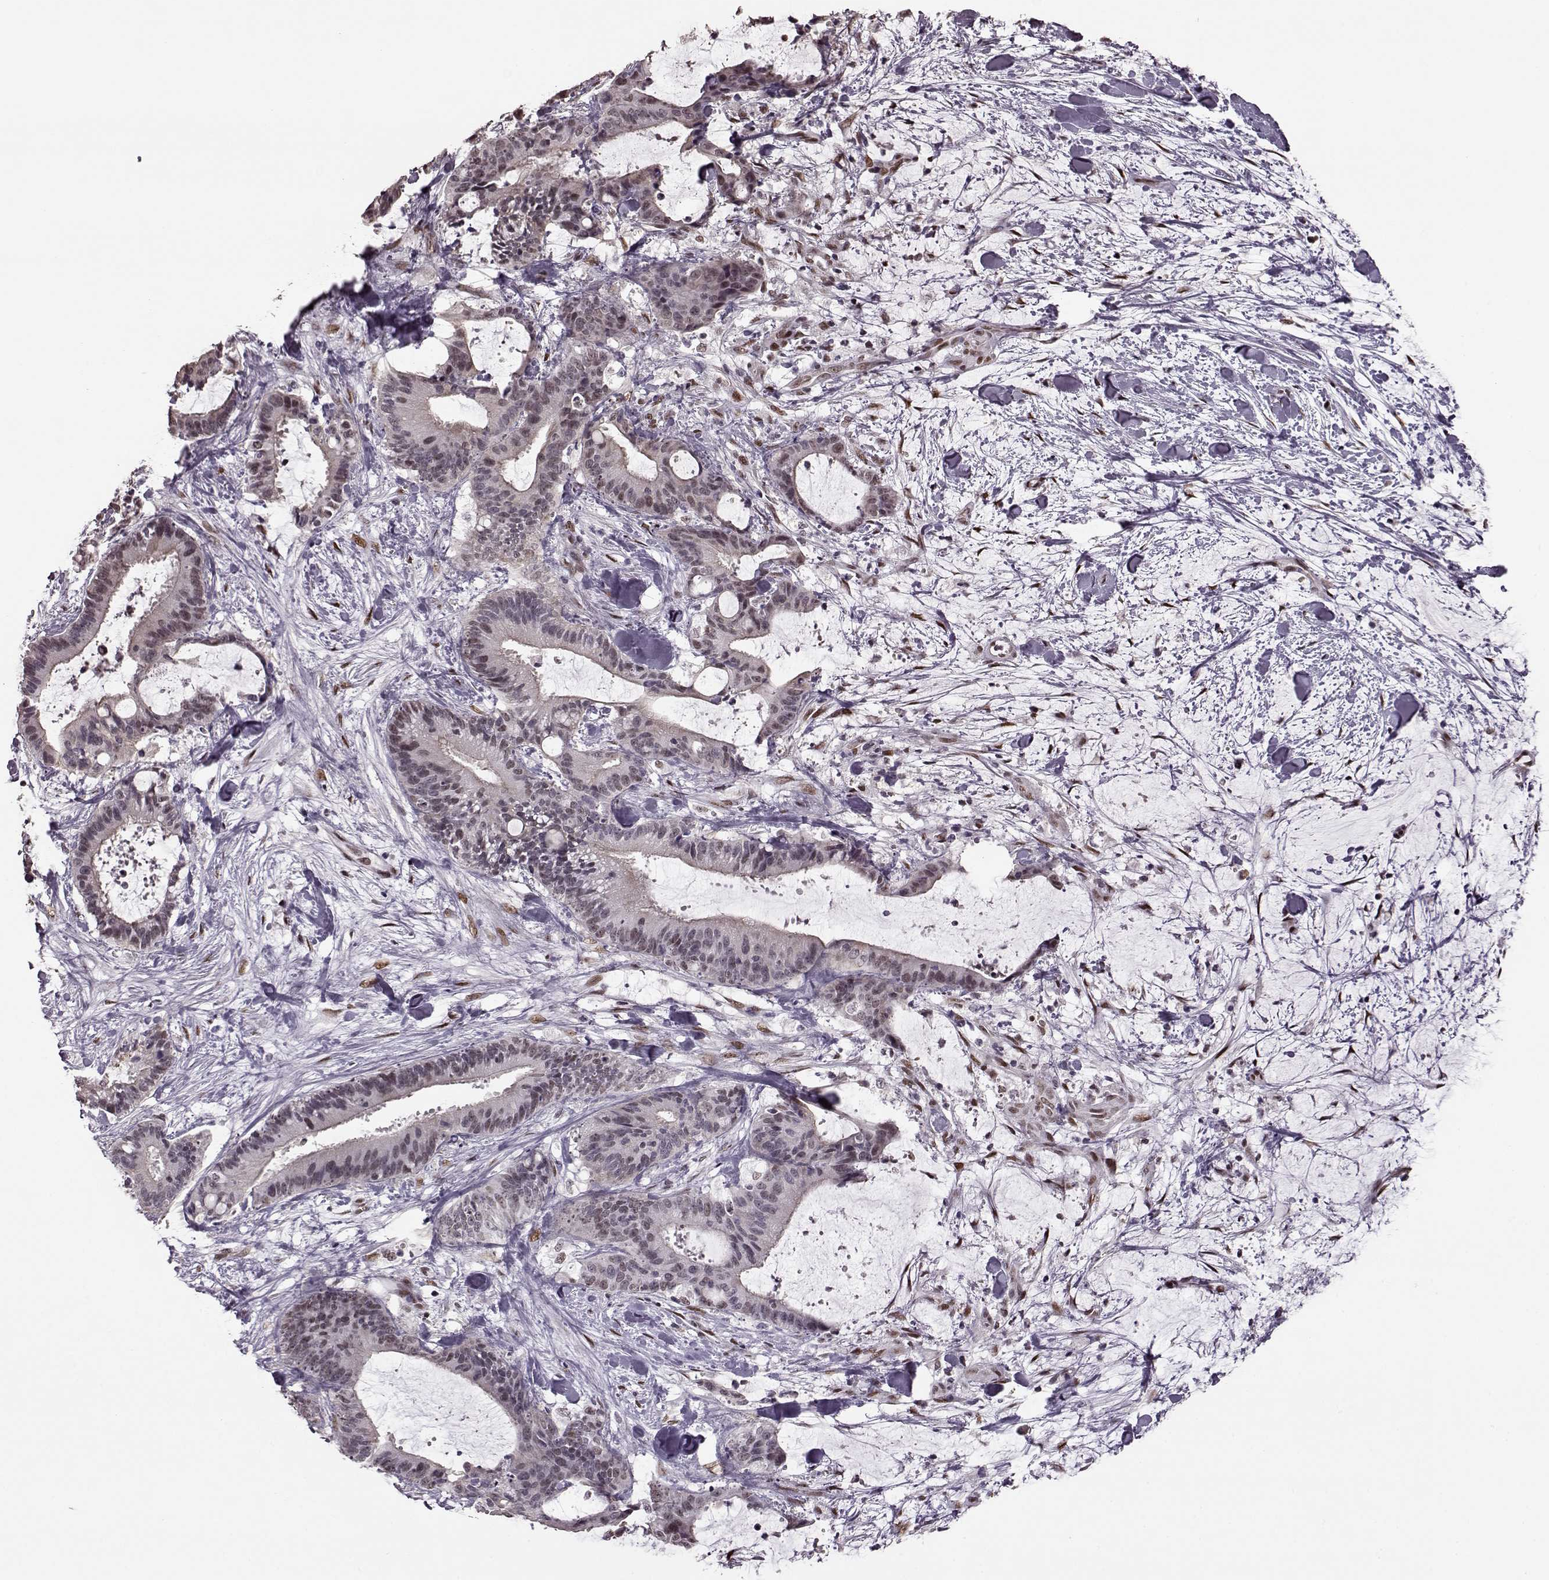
{"staining": {"intensity": "weak", "quantity": "25%-75%", "location": "nuclear"}, "tissue": "liver cancer", "cell_type": "Tumor cells", "image_type": "cancer", "snomed": [{"axis": "morphology", "description": "Cholangiocarcinoma"}, {"axis": "topography", "description": "Liver"}], "caption": "Liver cancer was stained to show a protein in brown. There is low levels of weak nuclear expression in about 25%-75% of tumor cells.", "gene": "FTO", "patient": {"sex": "female", "age": 73}}